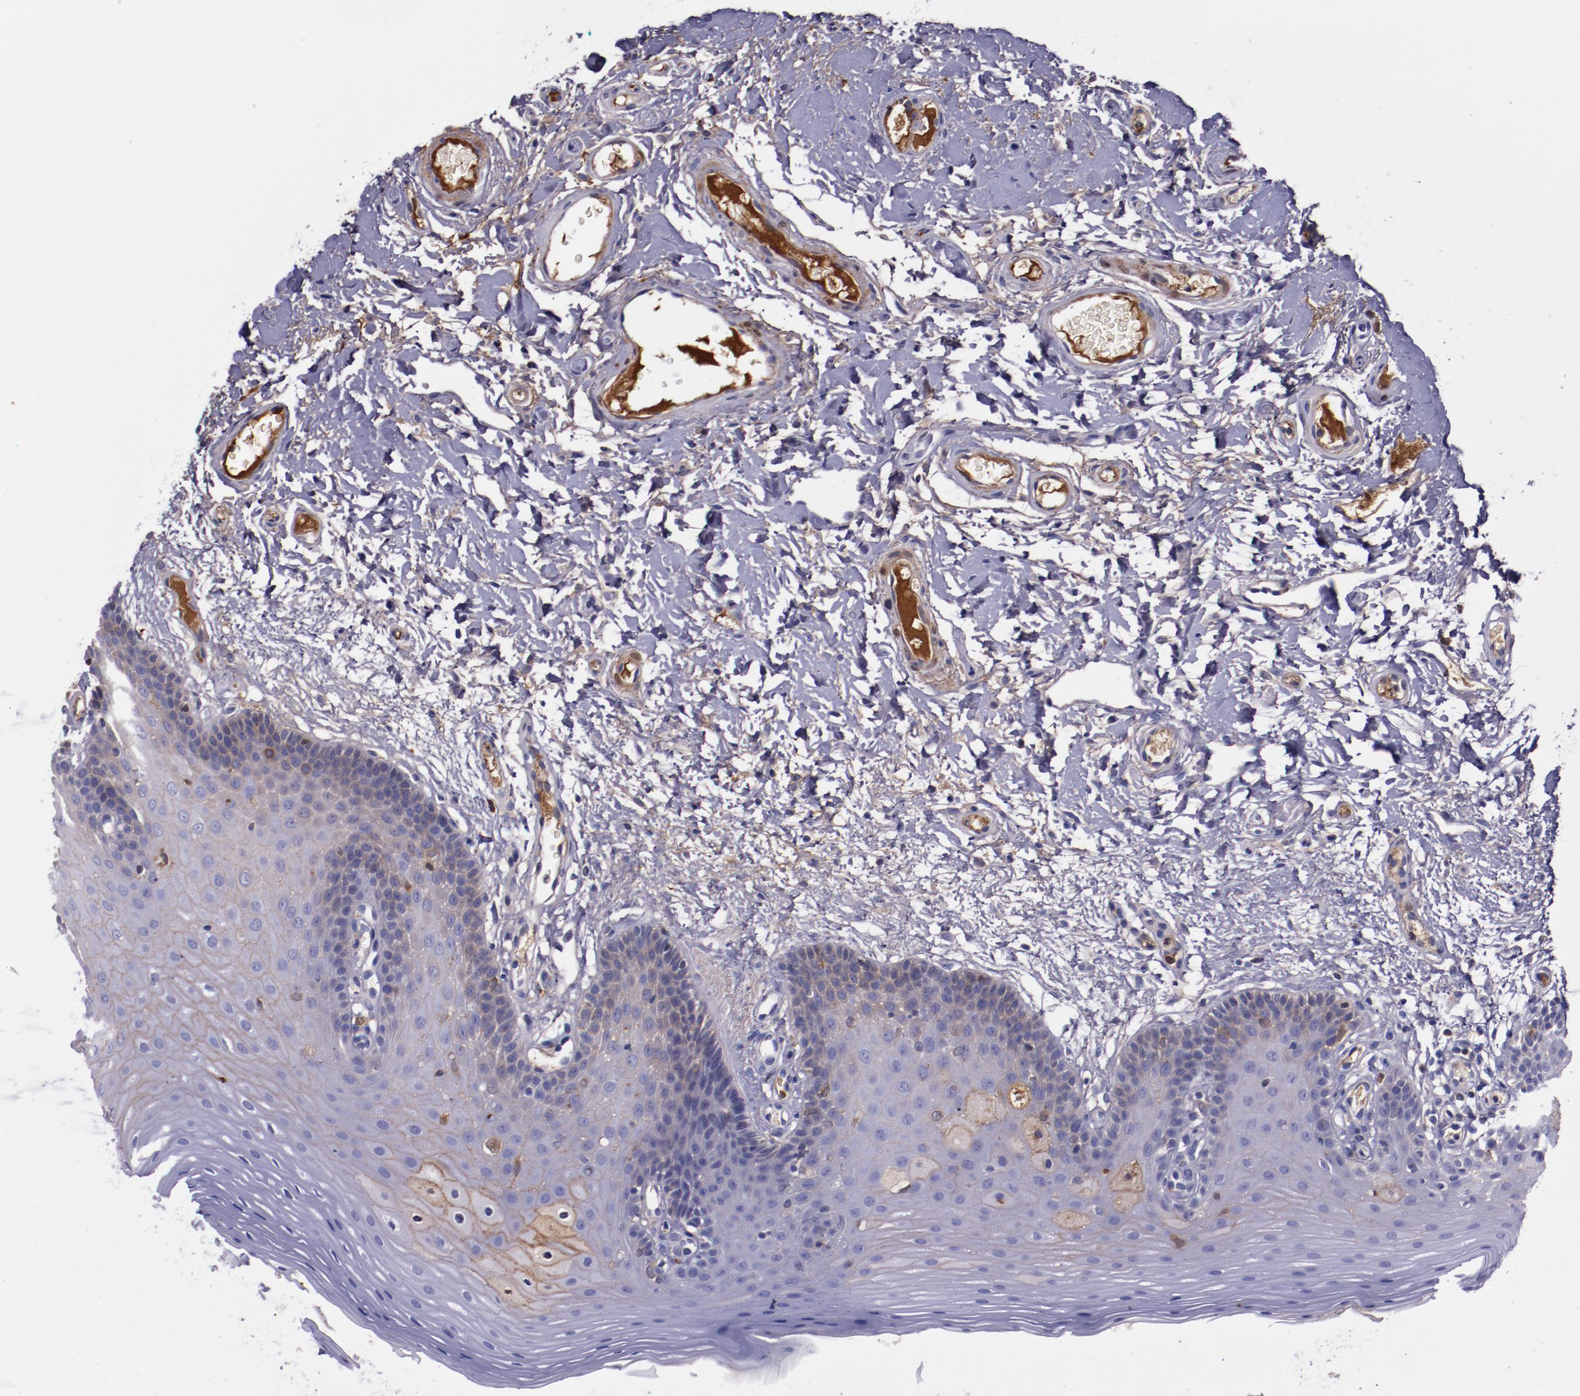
{"staining": {"intensity": "moderate", "quantity": "25%-75%", "location": "cytoplasmic/membranous"}, "tissue": "oral mucosa", "cell_type": "Squamous epithelial cells", "image_type": "normal", "snomed": [{"axis": "morphology", "description": "Normal tissue, NOS"}, {"axis": "morphology", "description": "Squamous cell carcinoma, NOS"}, {"axis": "topography", "description": "Skeletal muscle"}, {"axis": "topography", "description": "Oral tissue"}, {"axis": "topography", "description": "Head-Neck"}], "caption": "Moderate cytoplasmic/membranous positivity for a protein is present in approximately 25%-75% of squamous epithelial cells of benign oral mucosa using immunohistochemistry.", "gene": "APOH", "patient": {"sex": "male", "age": 71}}